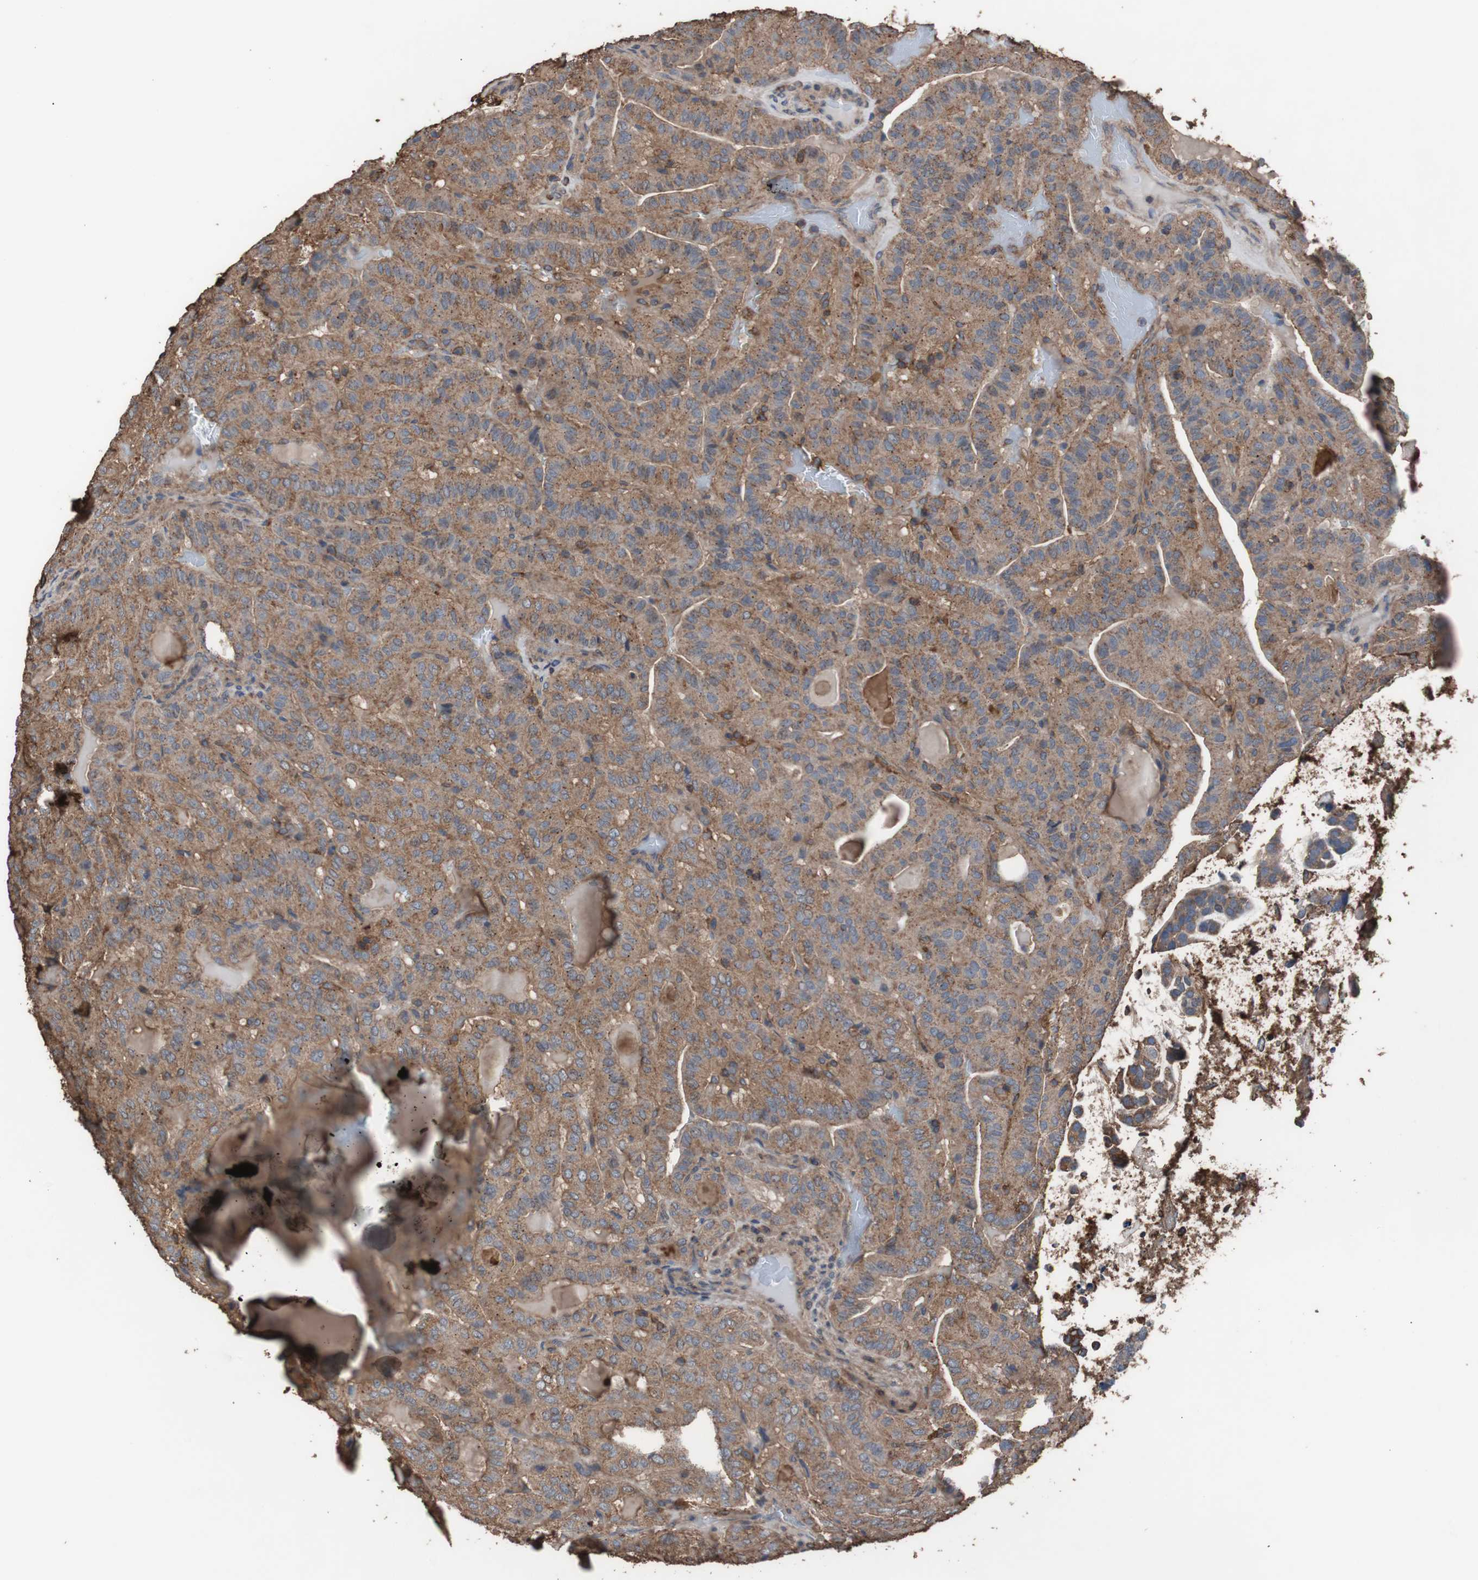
{"staining": {"intensity": "moderate", "quantity": ">75%", "location": "cytoplasmic/membranous"}, "tissue": "thyroid cancer", "cell_type": "Tumor cells", "image_type": "cancer", "snomed": [{"axis": "morphology", "description": "Papillary adenocarcinoma, NOS"}, {"axis": "topography", "description": "Thyroid gland"}], "caption": "The histopathology image demonstrates immunohistochemical staining of thyroid cancer (papillary adenocarcinoma). There is moderate cytoplasmic/membranous positivity is identified in about >75% of tumor cells.", "gene": "COL6A2", "patient": {"sex": "male", "age": 77}}